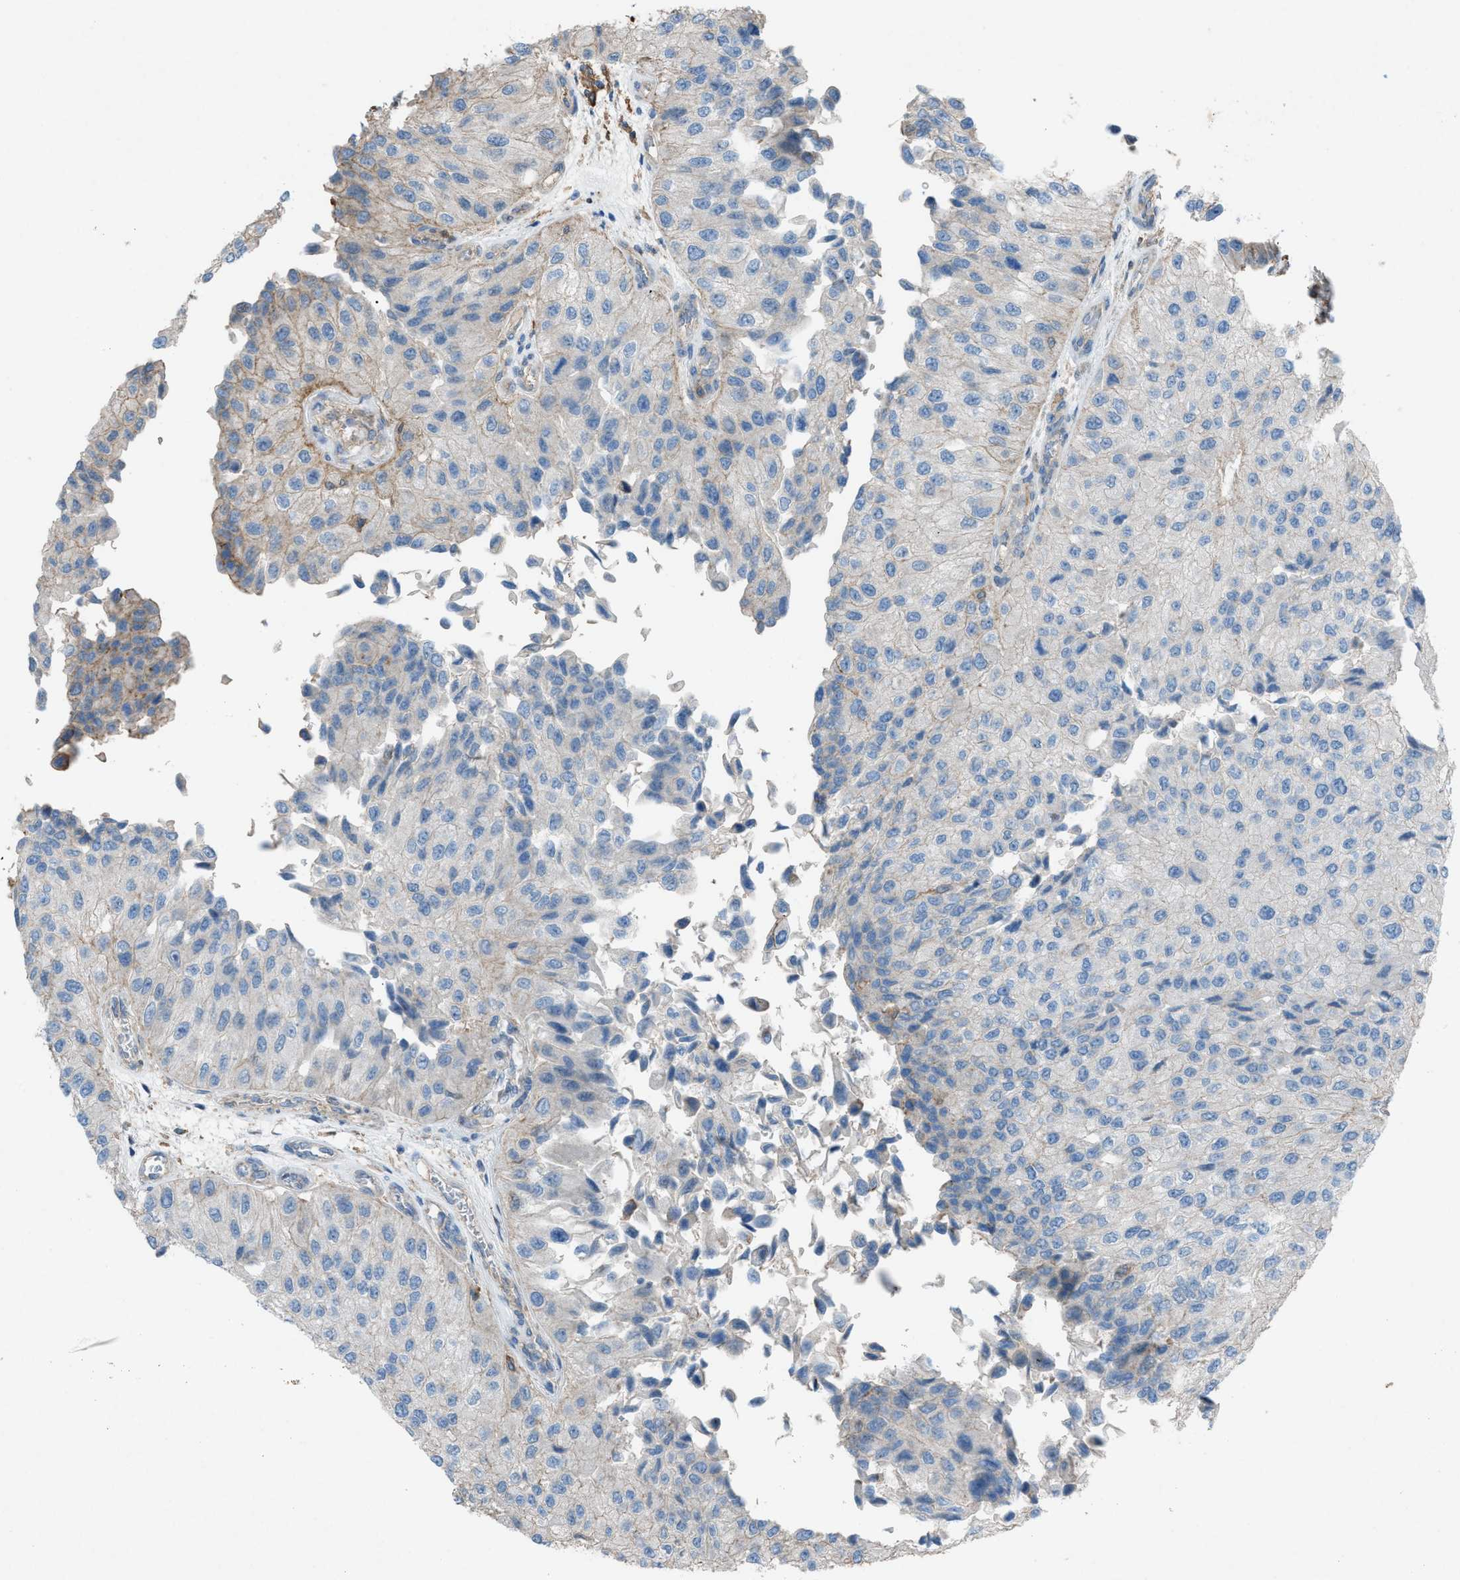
{"staining": {"intensity": "weak", "quantity": "<25%", "location": "cytoplasmic/membranous"}, "tissue": "urothelial cancer", "cell_type": "Tumor cells", "image_type": "cancer", "snomed": [{"axis": "morphology", "description": "Urothelial carcinoma, High grade"}, {"axis": "topography", "description": "Kidney"}, {"axis": "topography", "description": "Urinary bladder"}], "caption": "Immunohistochemical staining of human high-grade urothelial carcinoma exhibits no significant positivity in tumor cells.", "gene": "NCK2", "patient": {"sex": "male", "age": 77}}